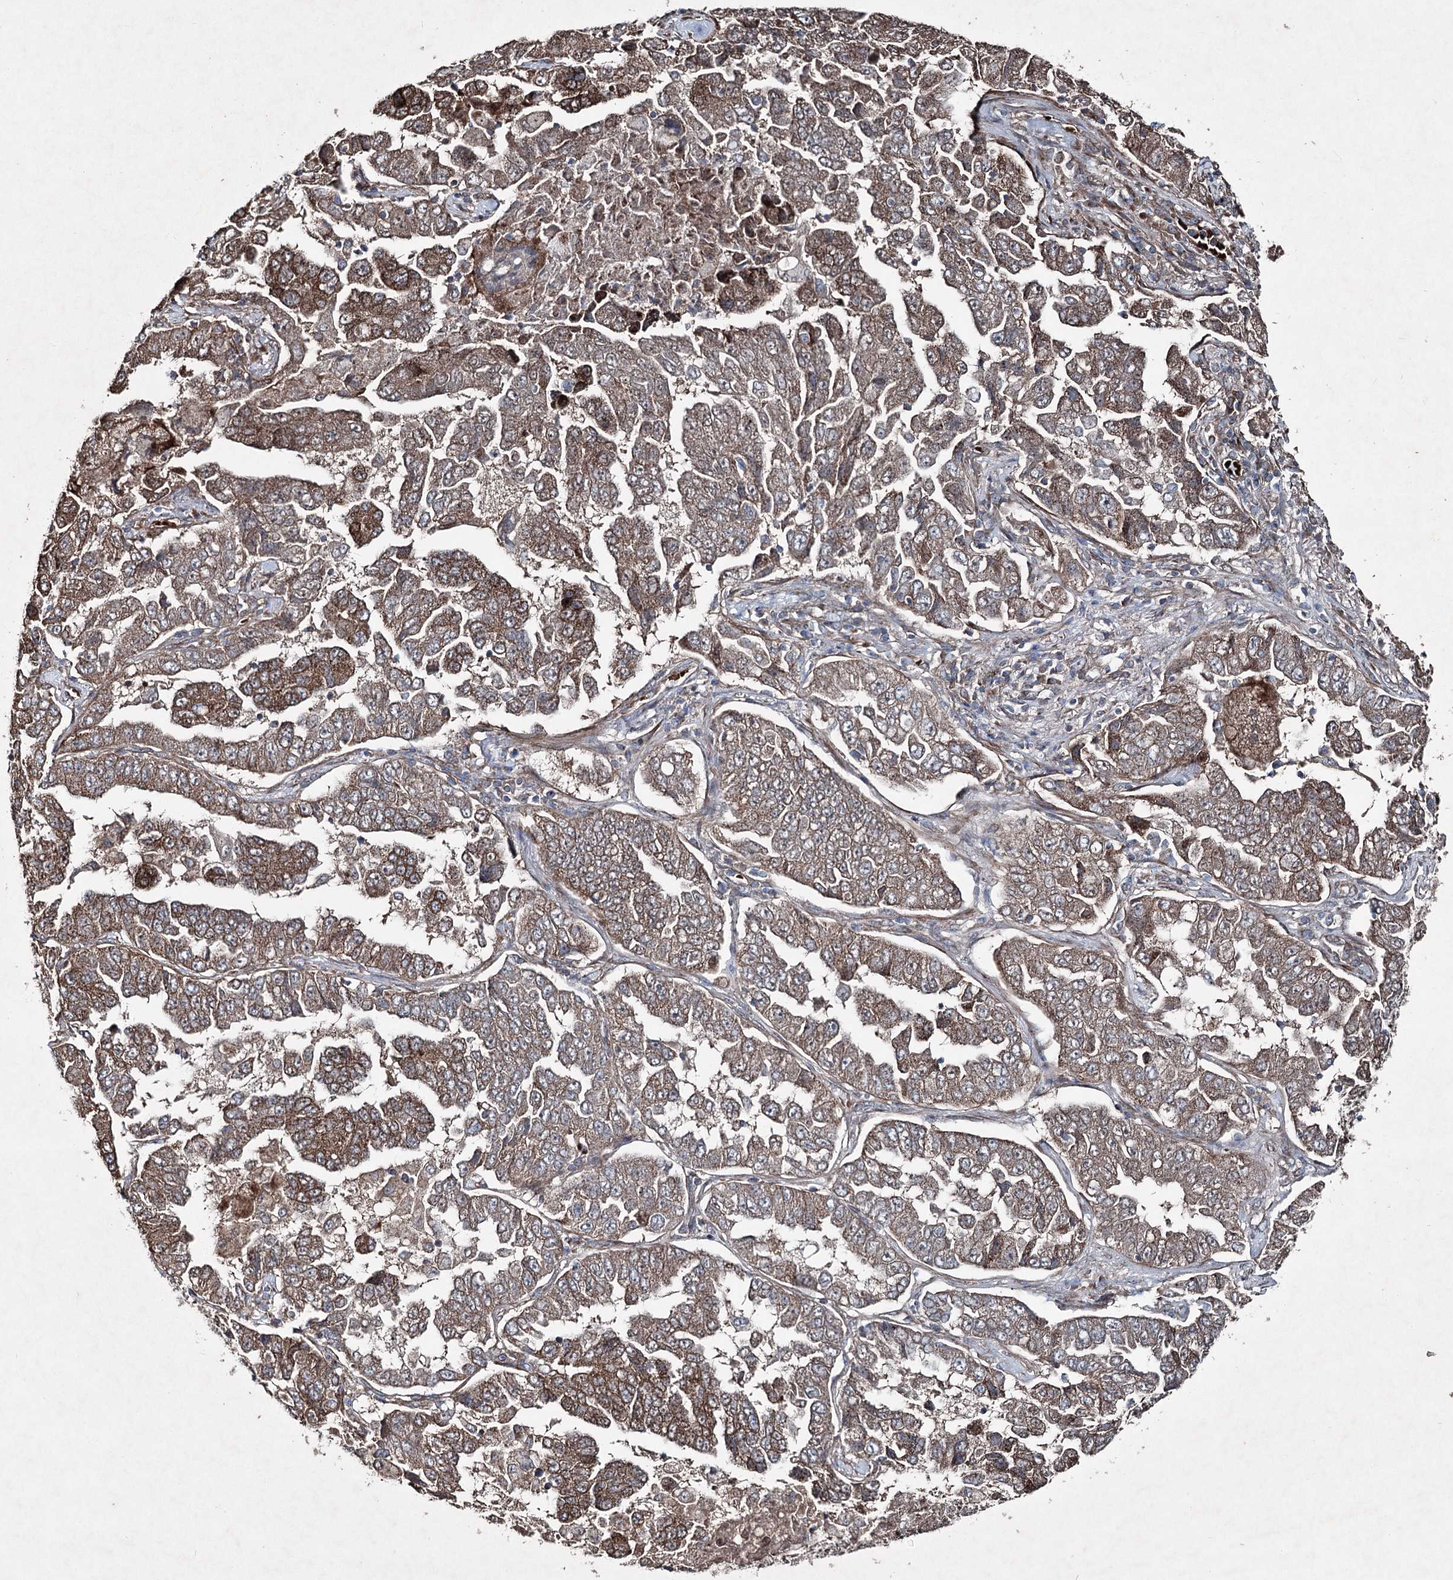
{"staining": {"intensity": "moderate", "quantity": ">75%", "location": "cytoplasmic/membranous"}, "tissue": "lung cancer", "cell_type": "Tumor cells", "image_type": "cancer", "snomed": [{"axis": "morphology", "description": "Adenocarcinoma, NOS"}, {"axis": "topography", "description": "Lung"}], "caption": "Protein expression analysis of human lung cancer (adenocarcinoma) reveals moderate cytoplasmic/membranous positivity in about >75% of tumor cells.", "gene": "SERINC5", "patient": {"sex": "female", "age": 51}}